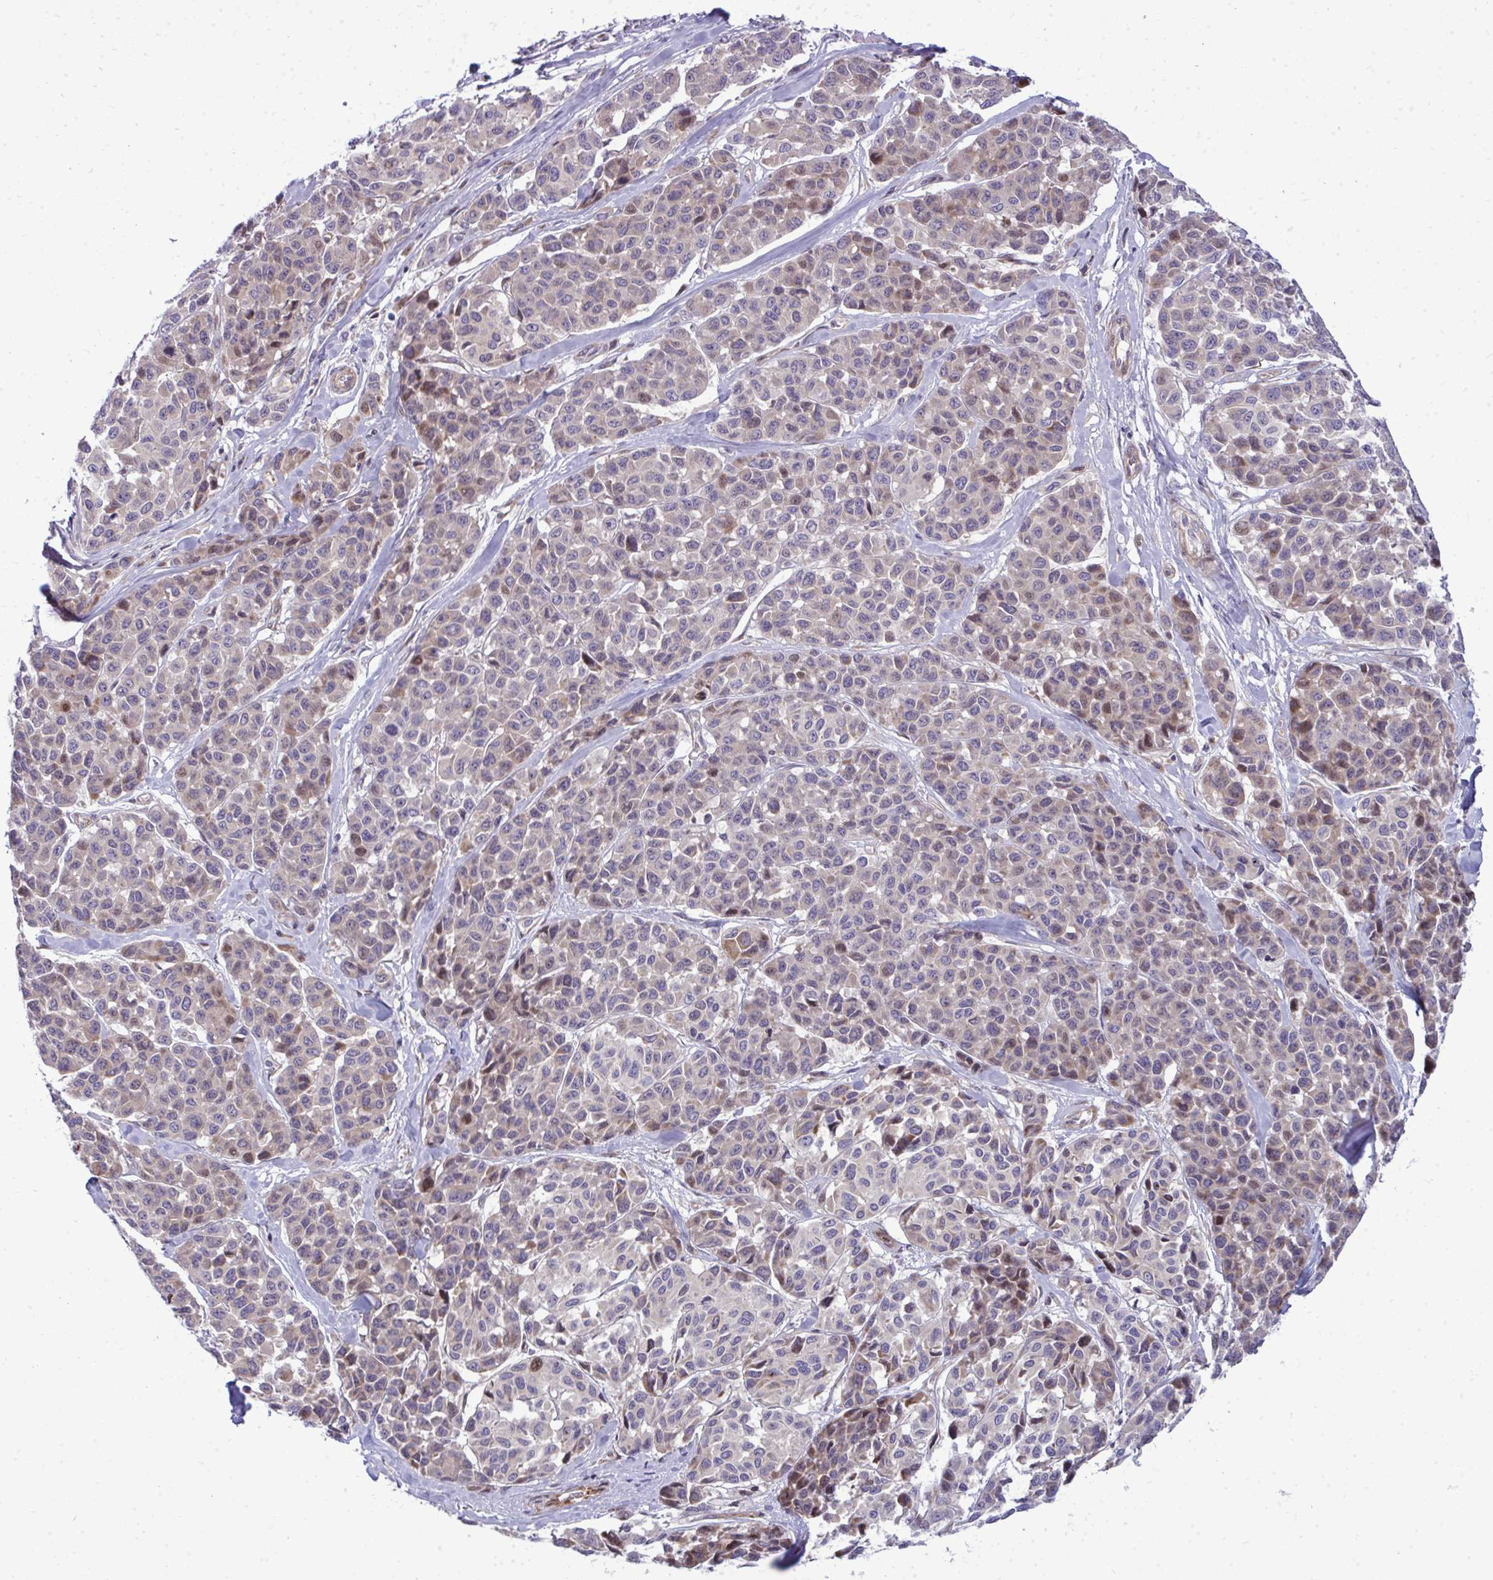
{"staining": {"intensity": "moderate", "quantity": "<25%", "location": "cytoplasmic/membranous,nuclear"}, "tissue": "melanoma", "cell_type": "Tumor cells", "image_type": "cancer", "snomed": [{"axis": "morphology", "description": "Malignant melanoma, NOS"}, {"axis": "topography", "description": "Skin"}], "caption": "Moderate cytoplasmic/membranous and nuclear staining is appreciated in about <25% of tumor cells in malignant melanoma. (IHC, brightfield microscopy, high magnification).", "gene": "ZSCAN9", "patient": {"sex": "female", "age": 66}}